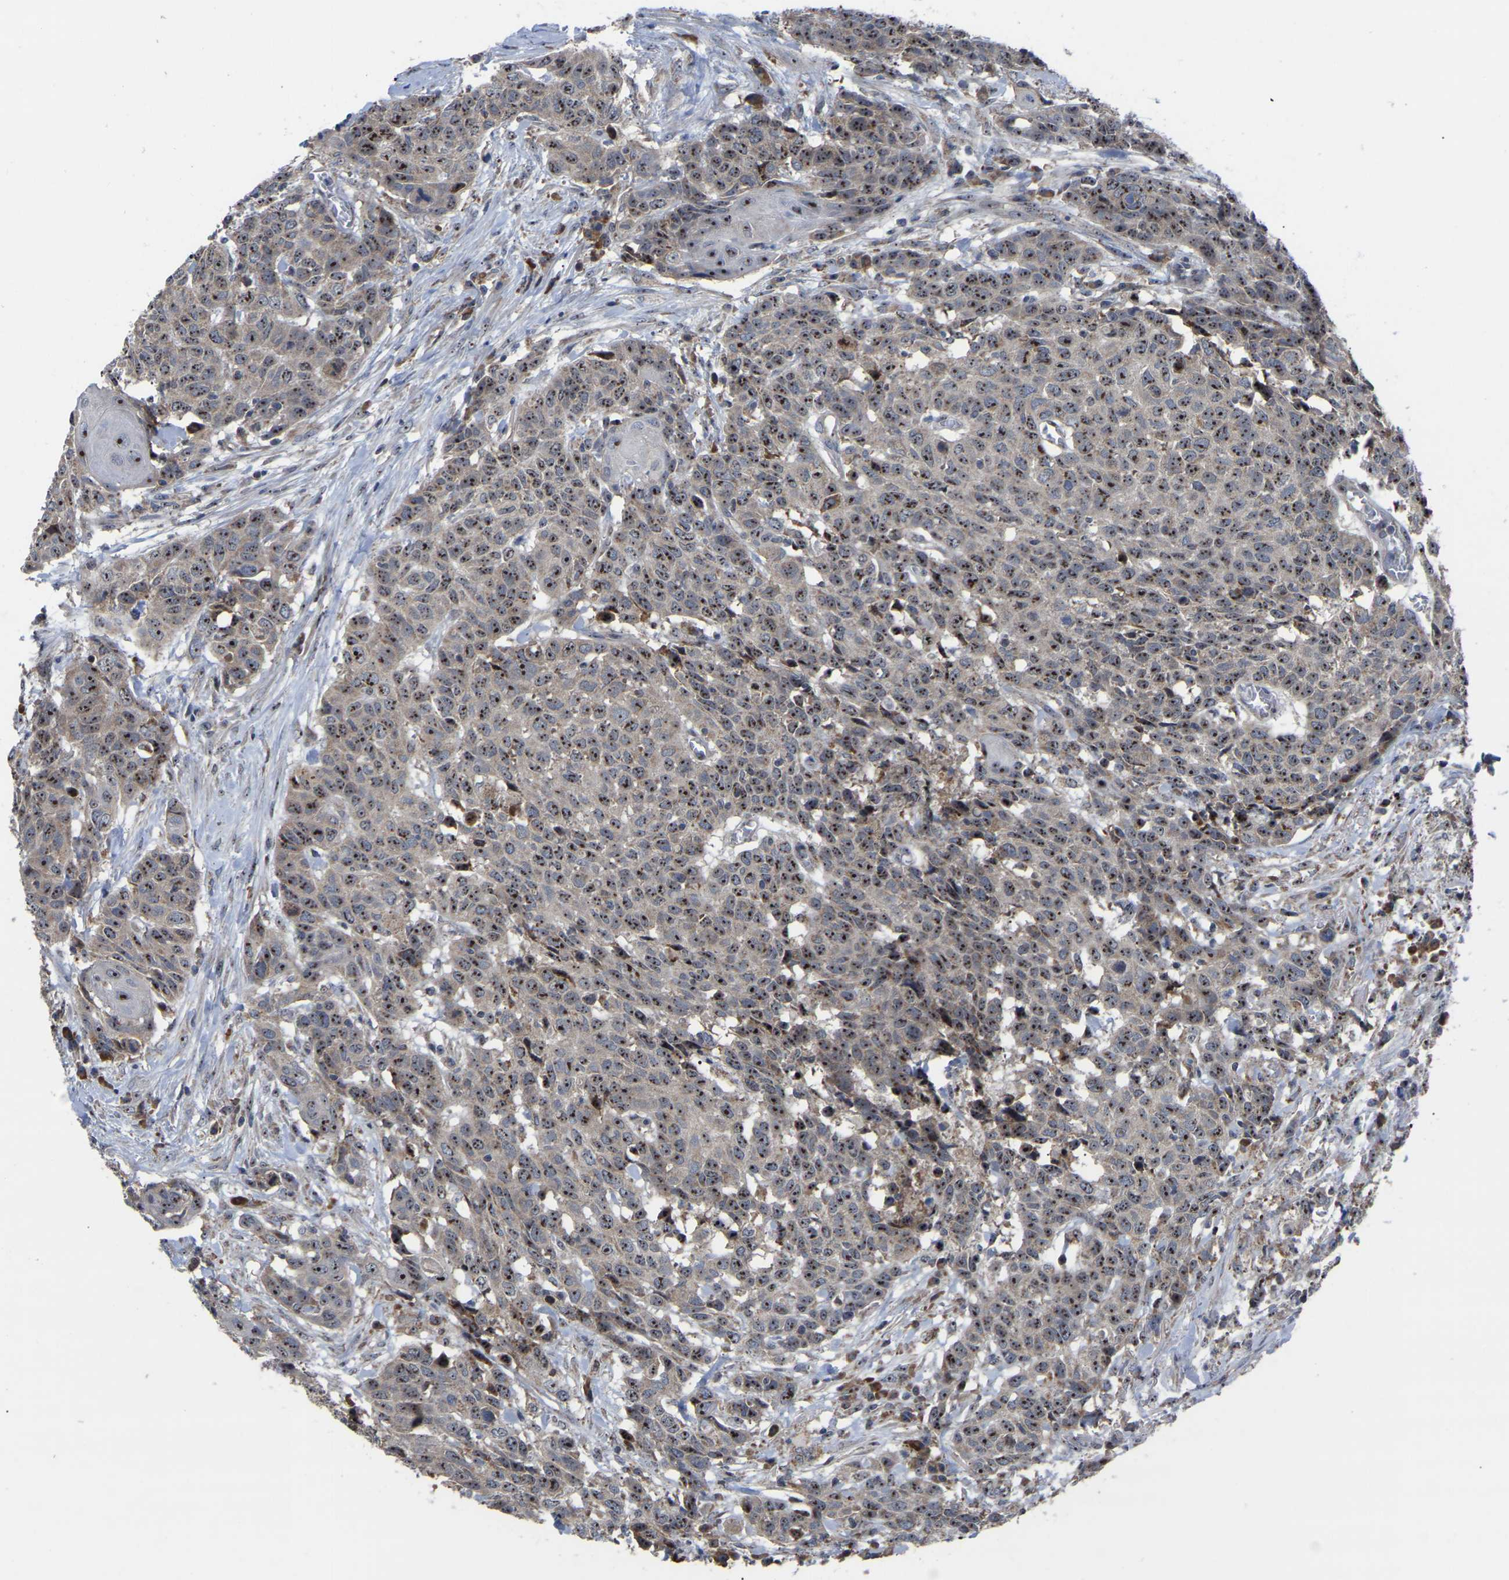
{"staining": {"intensity": "strong", "quantity": ">75%", "location": "nuclear"}, "tissue": "head and neck cancer", "cell_type": "Tumor cells", "image_type": "cancer", "snomed": [{"axis": "morphology", "description": "Squamous cell carcinoma, NOS"}, {"axis": "topography", "description": "Head-Neck"}], "caption": "This is an image of immunohistochemistry (IHC) staining of head and neck cancer (squamous cell carcinoma), which shows strong positivity in the nuclear of tumor cells.", "gene": "NOP53", "patient": {"sex": "male", "age": 66}}